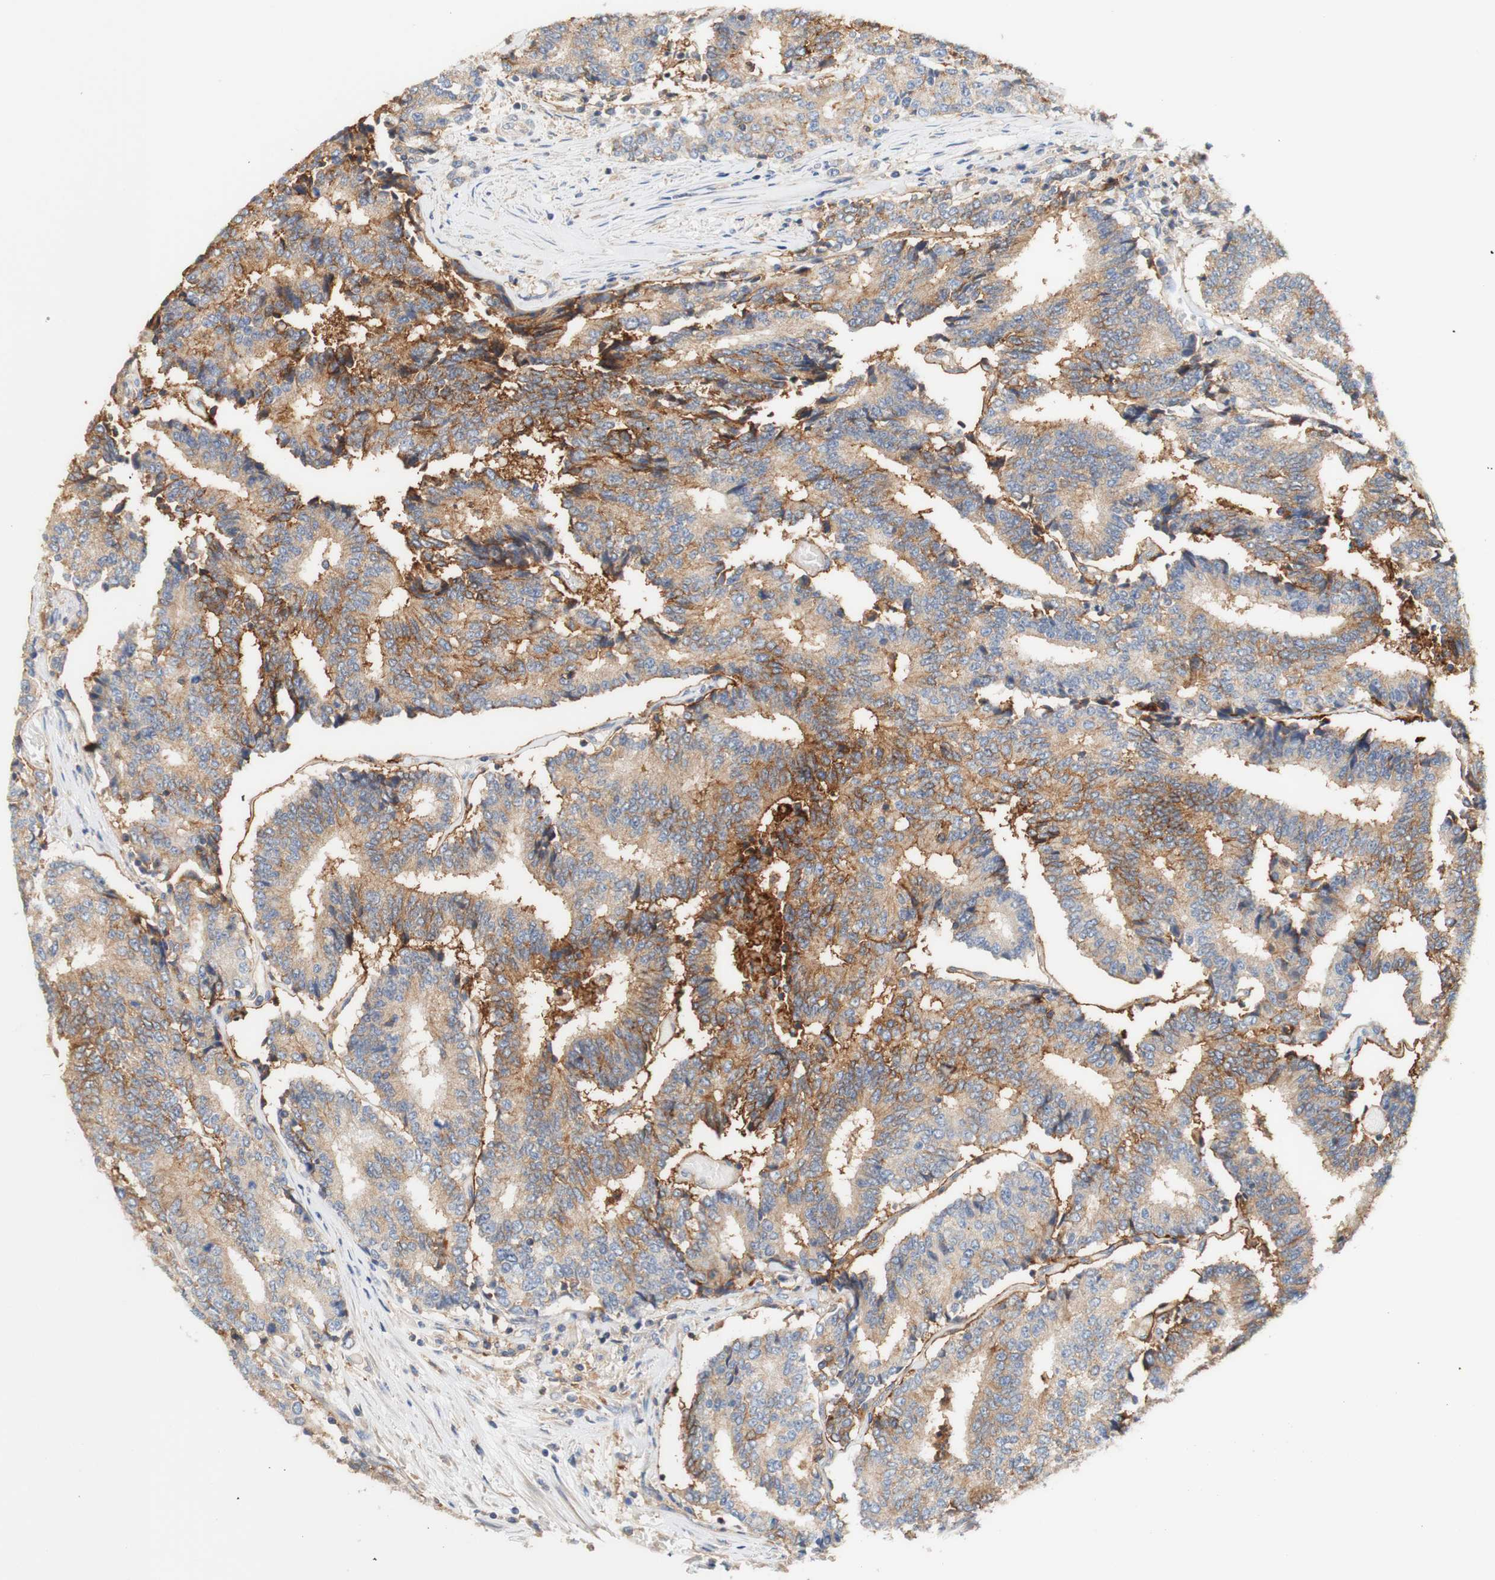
{"staining": {"intensity": "moderate", "quantity": "25%-75%", "location": "cytoplasmic/membranous"}, "tissue": "prostate cancer", "cell_type": "Tumor cells", "image_type": "cancer", "snomed": [{"axis": "morphology", "description": "Normal tissue, NOS"}, {"axis": "morphology", "description": "Adenocarcinoma, High grade"}, {"axis": "topography", "description": "Prostate"}, {"axis": "topography", "description": "Seminal veicle"}], "caption": "Protein expression analysis of human prostate cancer (high-grade adenocarcinoma) reveals moderate cytoplasmic/membranous expression in approximately 25%-75% of tumor cells.", "gene": "PCDH7", "patient": {"sex": "male", "age": 55}}